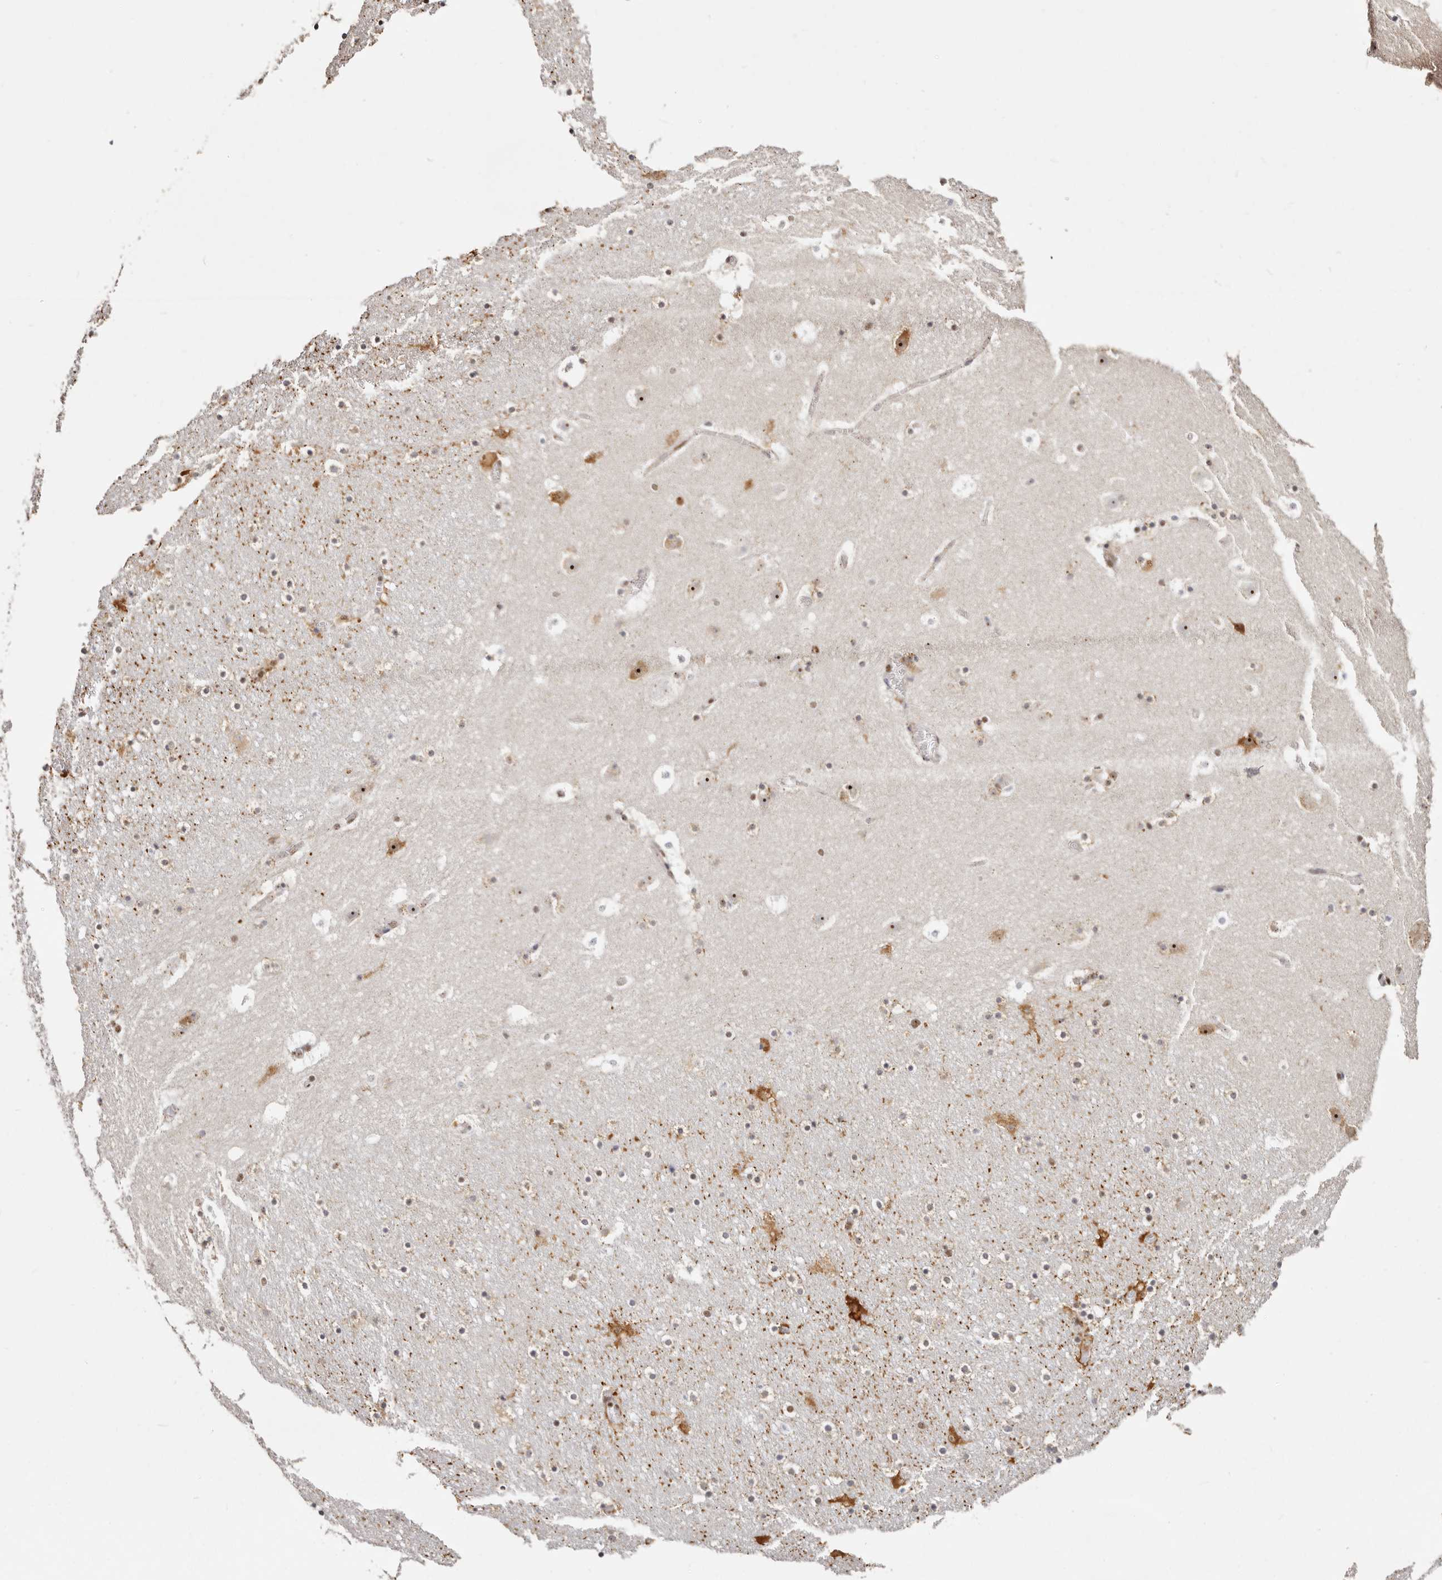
{"staining": {"intensity": "weak", "quantity": "25%-75%", "location": "nuclear"}, "tissue": "caudate", "cell_type": "Glial cells", "image_type": "normal", "snomed": [{"axis": "morphology", "description": "Normal tissue, NOS"}, {"axis": "topography", "description": "Lateral ventricle wall"}], "caption": "Protein expression analysis of normal human caudate reveals weak nuclear expression in approximately 25%-75% of glial cells. The staining was performed using DAB (3,3'-diaminobenzidine), with brown indicating positive protein expression. Nuclei are stained blue with hematoxylin.", "gene": "IQGAP3", "patient": {"sex": "male", "age": 45}}